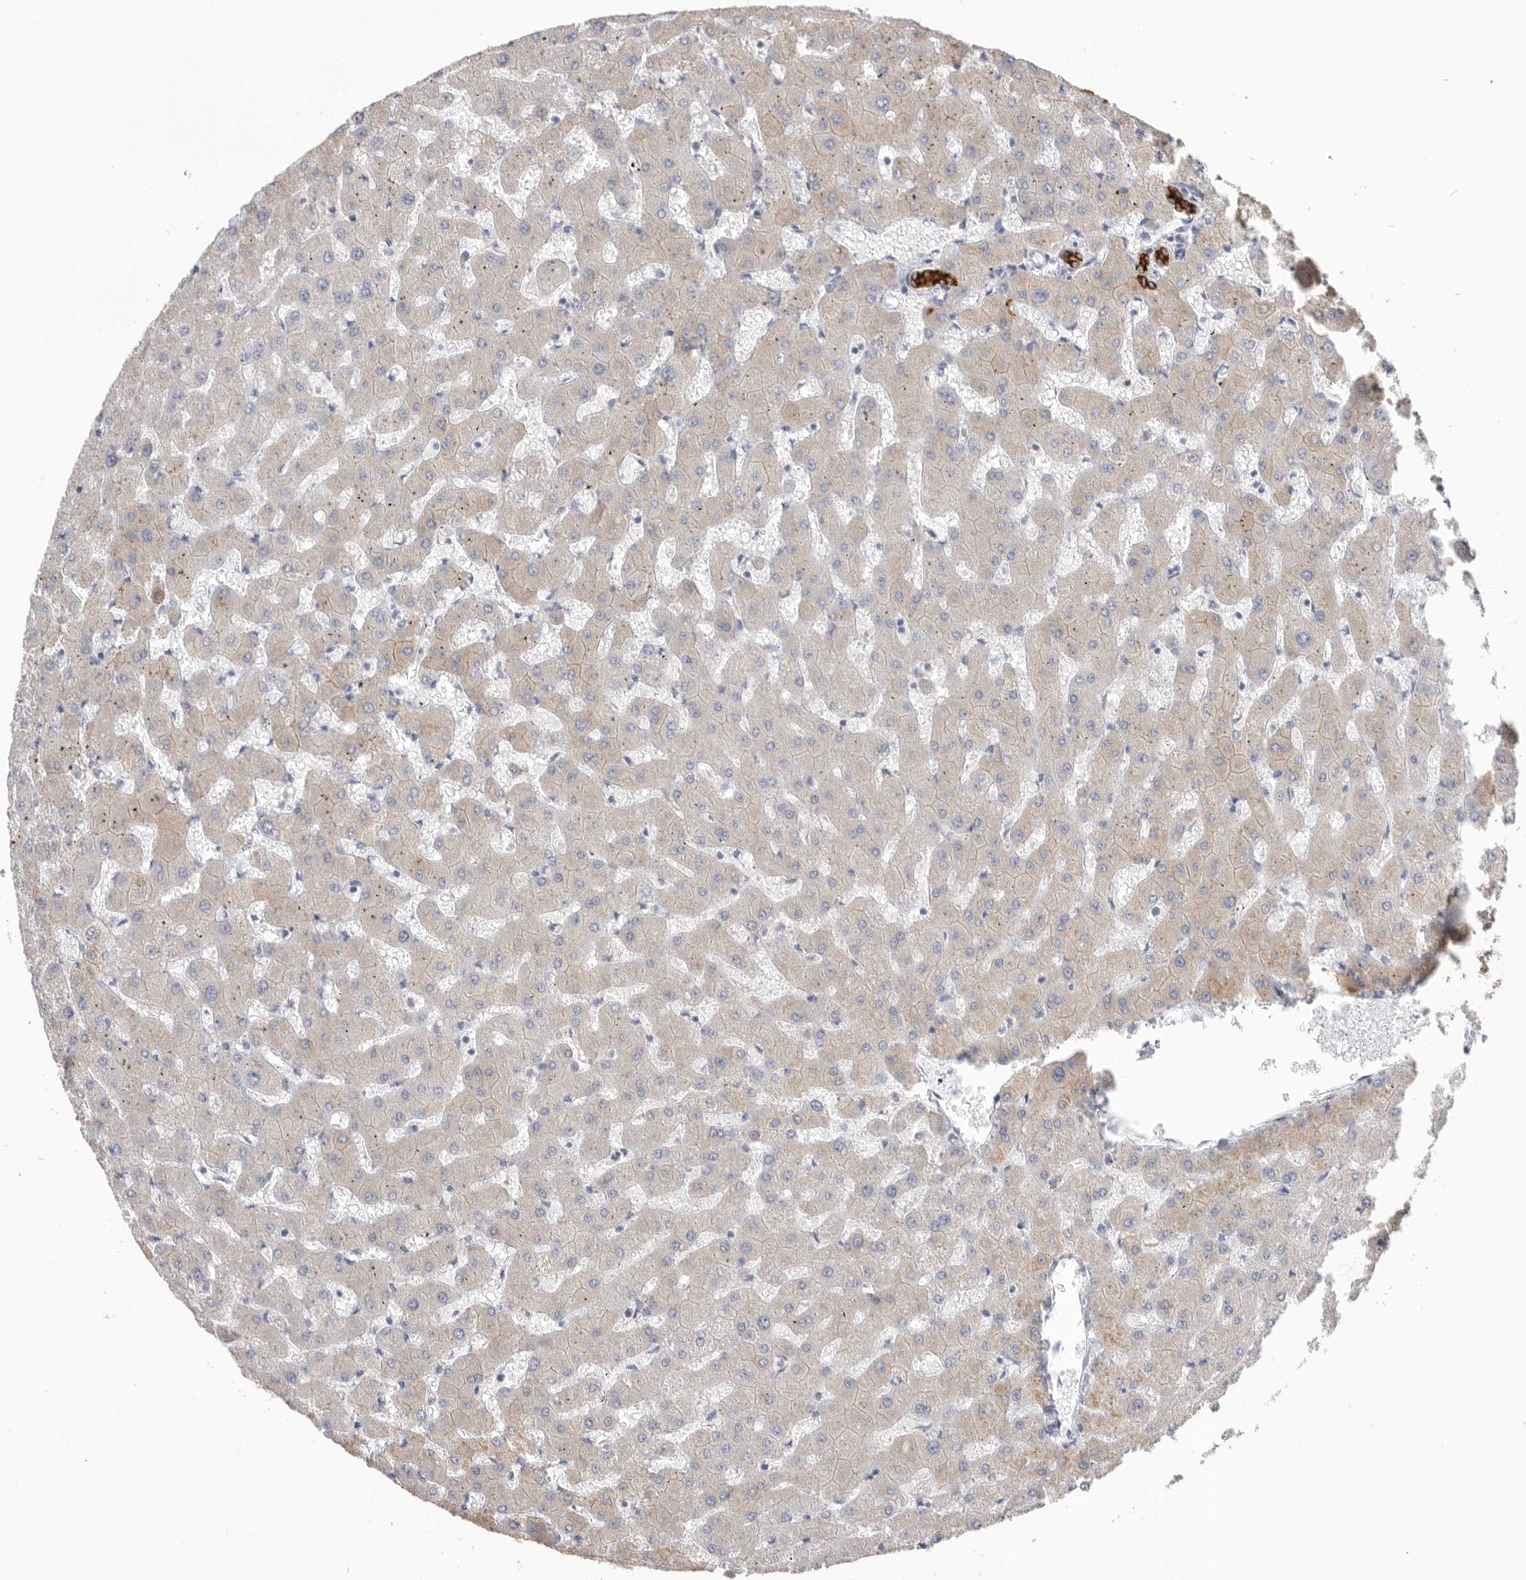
{"staining": {"intensity": "strong", "quantity": ">75%", "location": "cytoplasmic/membranous"}, "tissue": "liver", "cell_type": "Cholangiocytes", "image_type": "normal", "snomed": [{"axis": "morphology", "description": "Normal tissue, NOS"}, {"axis": "topography", "description": "Liver"}], "caption": "Protein analysis of benign liver shows strong cytoplasmic/membranous expression in approximately >75% of cholangiocytes. Nuclei are stained in blue.", "gene": "MTFR1L", "patient": {"sex": "female", "age": 63}}